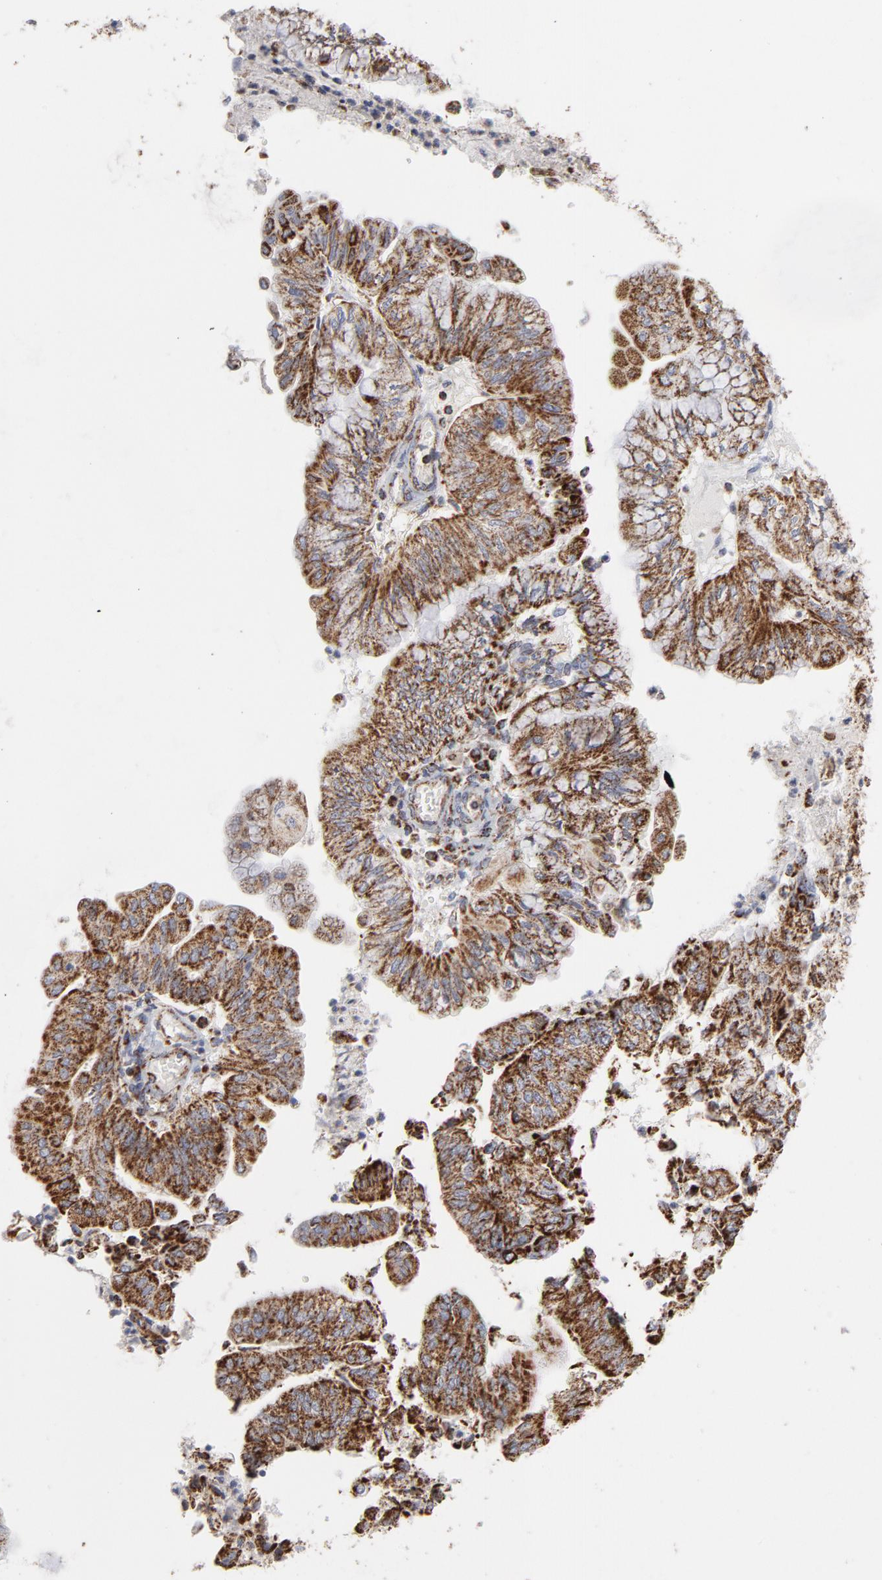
{"staining": {"intensity": "strong", "quantity": ">75%", "location": "cytoplasmic/membranous"}, "tissue": "endometrial cancer", "cell_type": "Tumor cells", "image_type": "cancer", "snomed": [{"axis": "morphology", "description": "Adenocarcinoma, NOS"}, {"axis": "topography", "description": "Endometrium"}], "caption": "Approximately >75% of tumor cells in human endometrial cancer (adenocarcinoma) show strong cytoplasmic/membranous protein positivity as visualized by brown immunohistochemical staining.", "gene": "ASB3", "patient": {"sex": "female", "age": 59}}